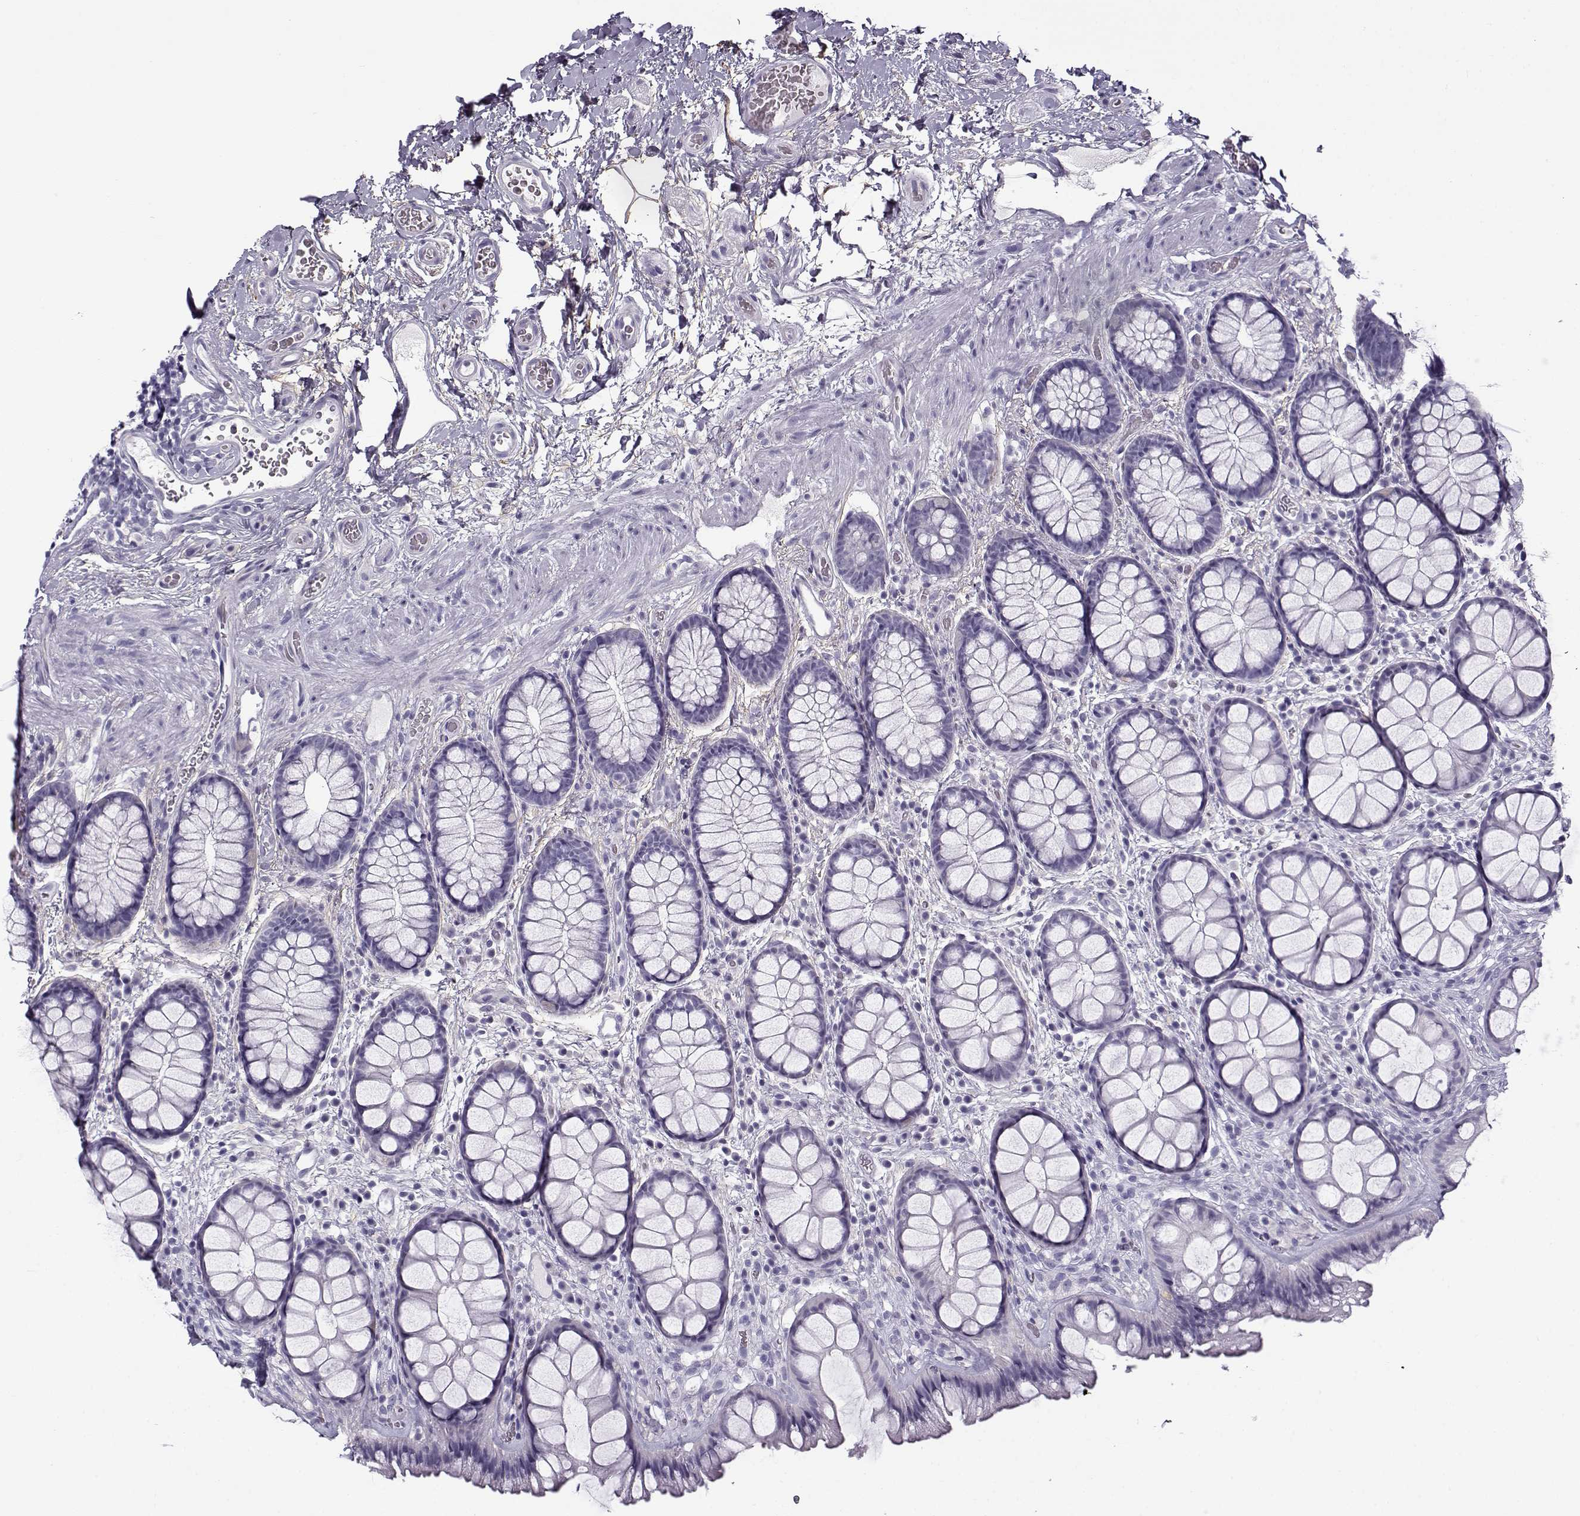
{"staining": {"intensity": "negative", "quantity": "none", "location": "none"}, "tissue": "rectum", "cell_type": "Glandular cells", "image_type": "normal", "snomed": [{"axis": "morphology", "description": "Normal tissue, NOS"}, {"axis": "topography", "description": "Rectum"}], "caption": "Protein analysis of unremarkable rectum reveals no significant expression in glandular cells. Nuclei are stained in blue.", "gene": "GTSF1L", "patient": {"sex": "female", "age": 62}}